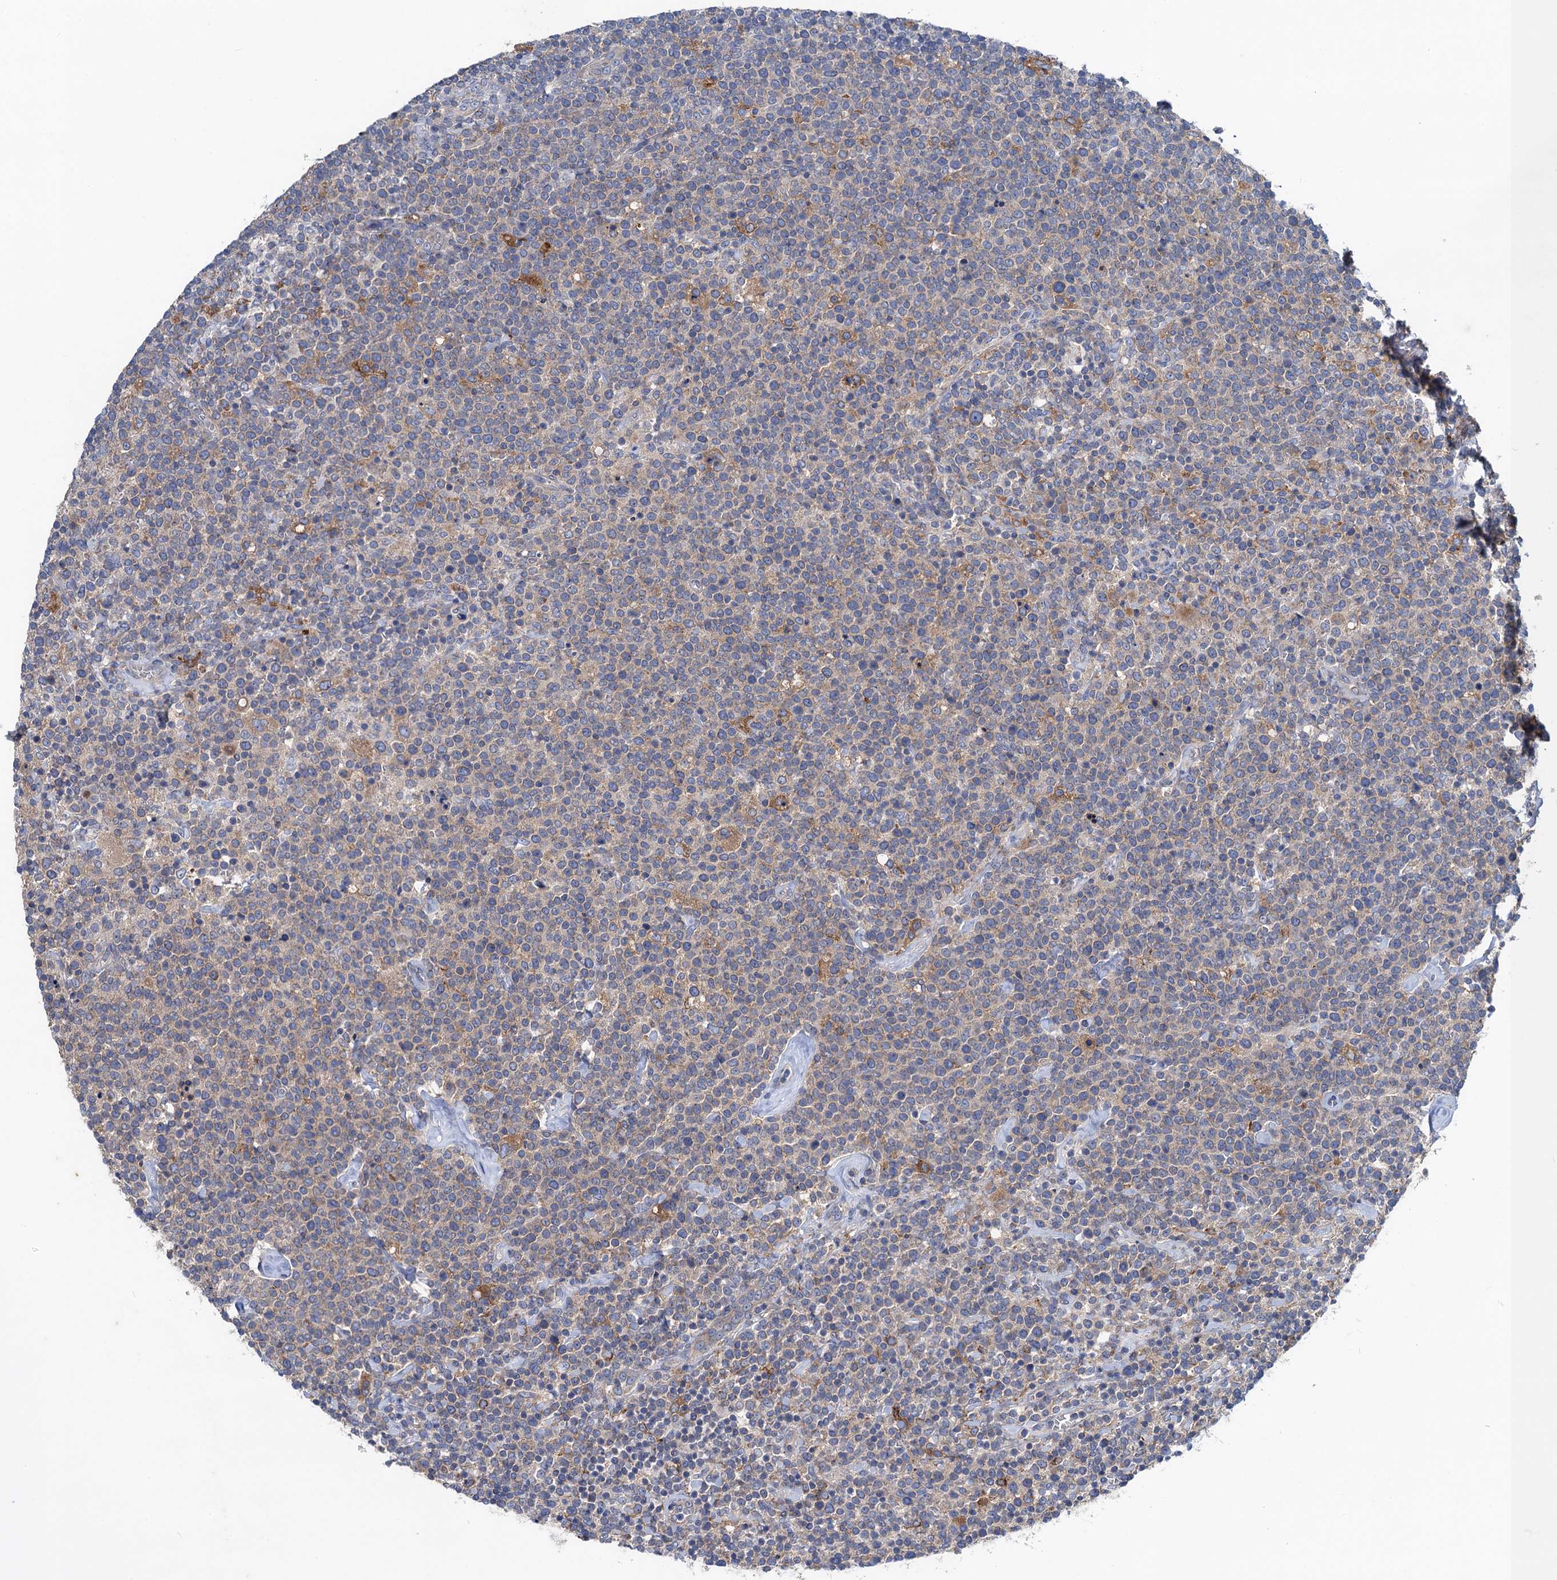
{"staining": {"intensity": "negative", "quantity": "none", "location": "none"}, "tissue": "lymphoma", "cell_type": "Tumor cells", "image_type": "cancer", "snomed": [{"axis": "morphology", "description": "Malignant lymphoma, non-Hodgkin's type, High grade"}, {"axis": "topography", "description": "Lymph node"}], "caption": "High magnification brightfield microscopy of lymphoma stained with DAB (brown) and counterstained with hematoxylin (blue): tumor cells show no significant expression.", "gene": "SNAP29", "patient": {"sex": "male", "age": 61}}